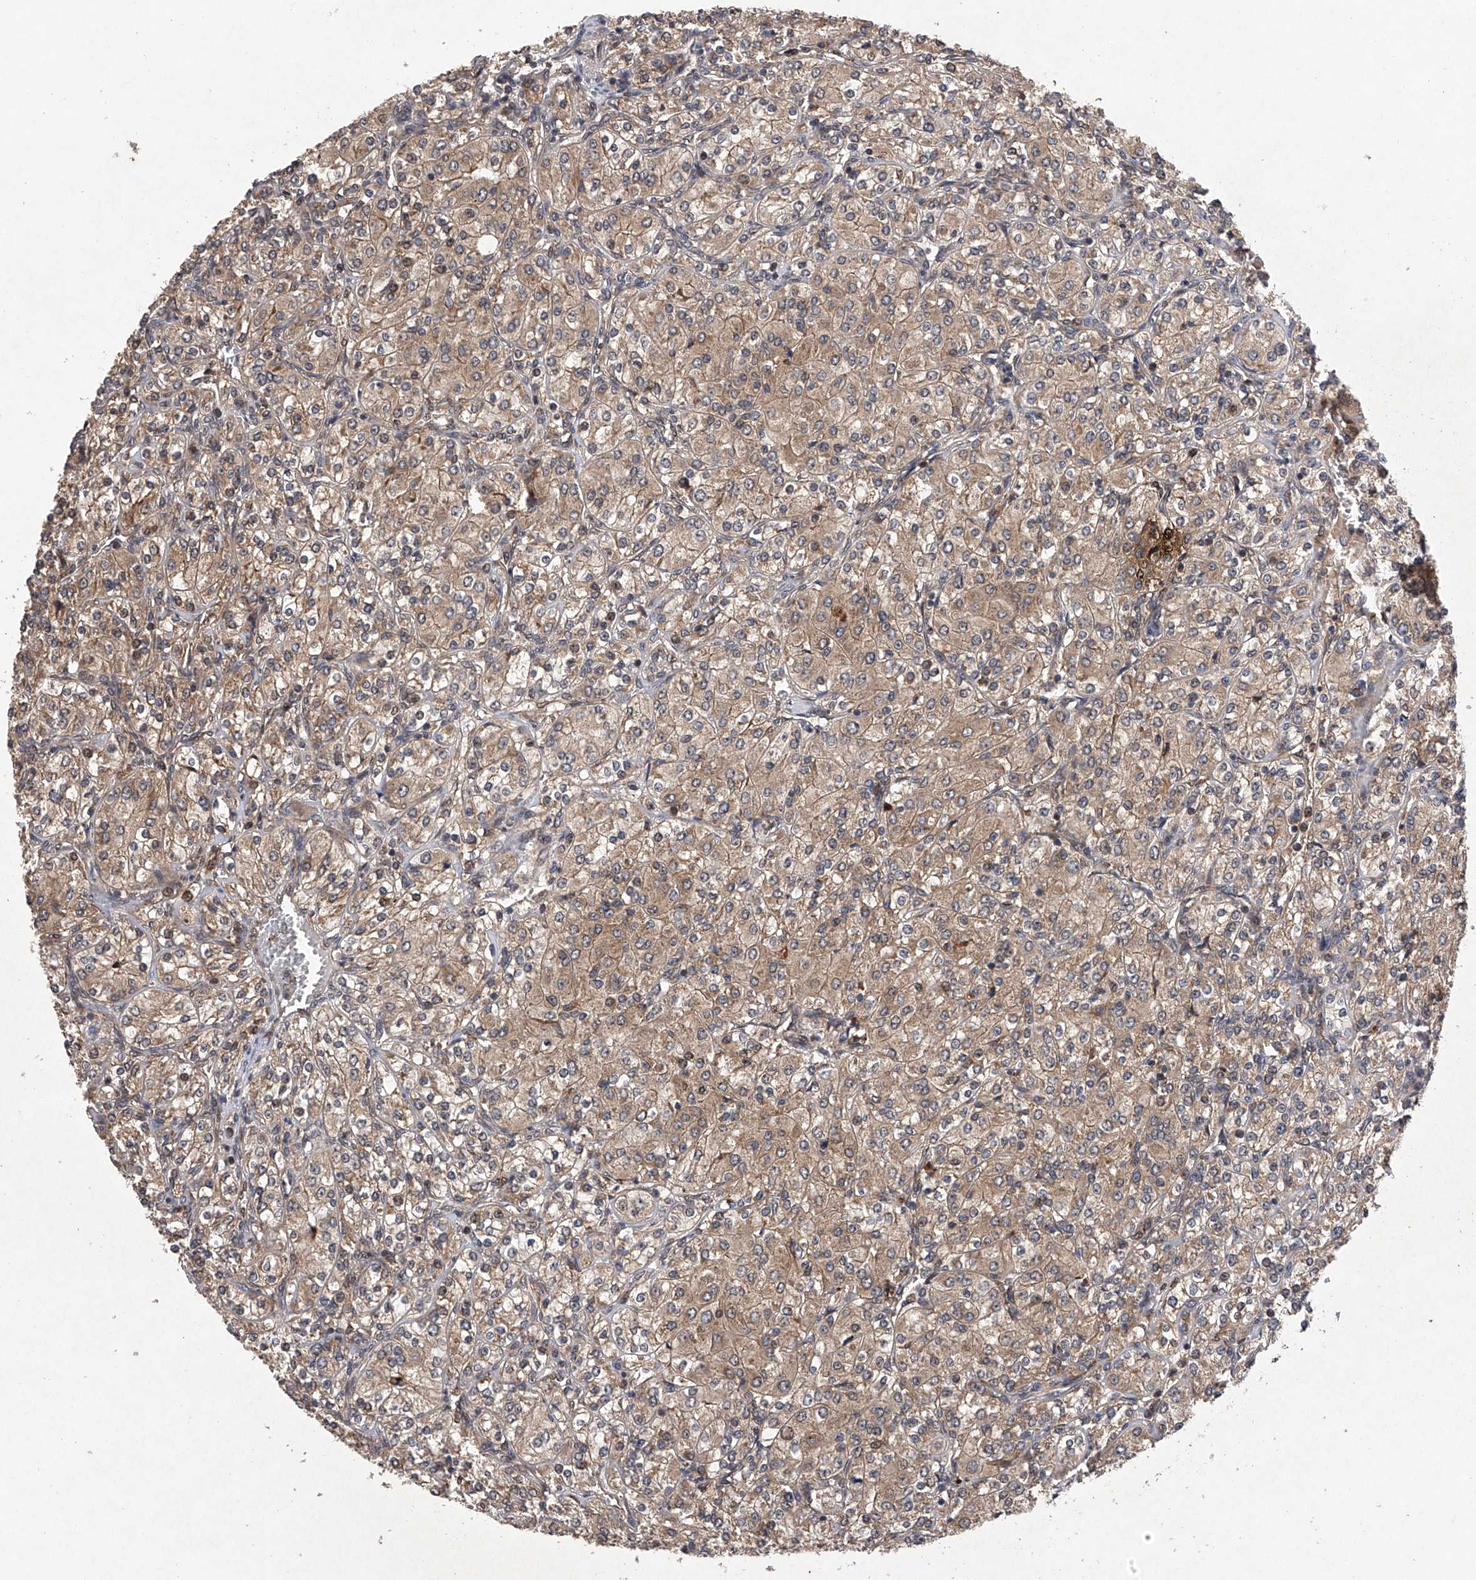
{"staining": {"intensity": "weak", "quantity": ">75%", "location": "cytoplasmic/membranous"}, "tissue": "renal cancer", "cell_type": "Tumor cells", "image_type": "cancer", "snomed": [{"axis": "morphology", "description": "Adenocarcinoma, NOS"}, {"axis": "topography", "description": "Kidney"}], "caption": "Immunohistochemical staining of human adenocarcinoma (renal) reveals low levels of weak cytoplasmic/membranous protein positivity in approximately >75% of tumor cells.", "gene": "MAP3K11", "patient": {"sex": "male", "age": 77}}